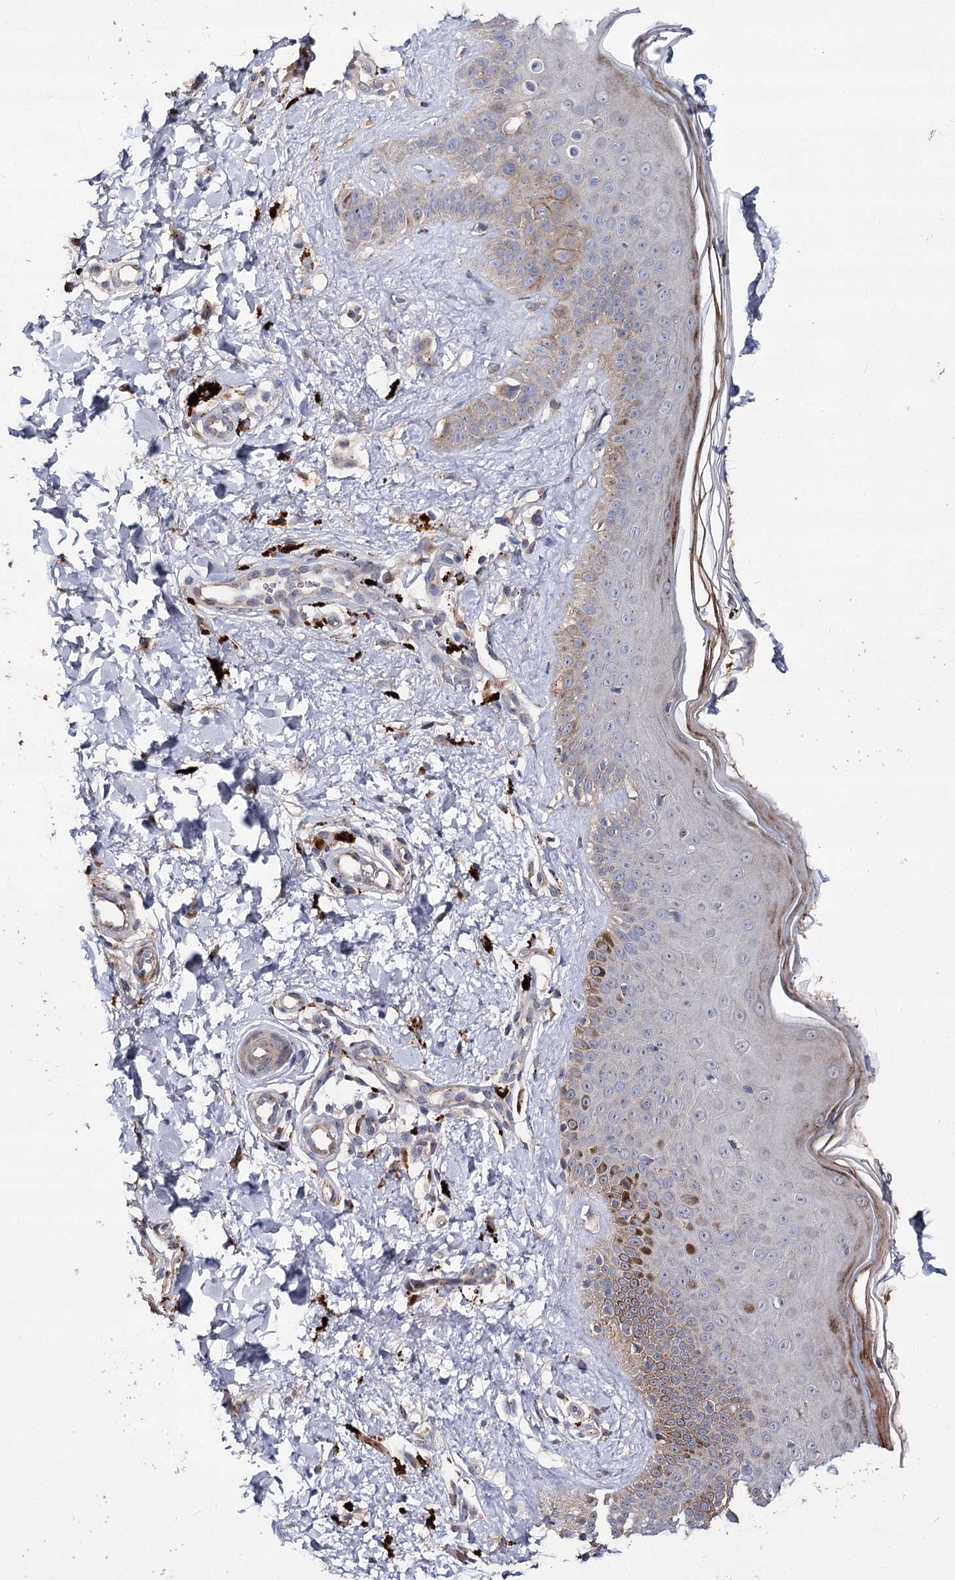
{"staining": {"intensity": "moderate", "quantity": ">75%", "location": "cytoplasmic/membranous"}, "tissue": "skin", "cell_type": "Fibroblasts", "image_type": "normal", "snomed": [{"axis": "morphology", "description": "Normal tissue, NOS"}, {"axis": "topography", "description": "Skin"}], "caption": "Immunohistochemical staining of benign human skin demonstrates >75% levels of moderate cytoplasmic/membranous protein expression in approximately >75% of fibroblasts.", "gene": "MINDY3", "patient": {"sex": "male", "age": 52}}